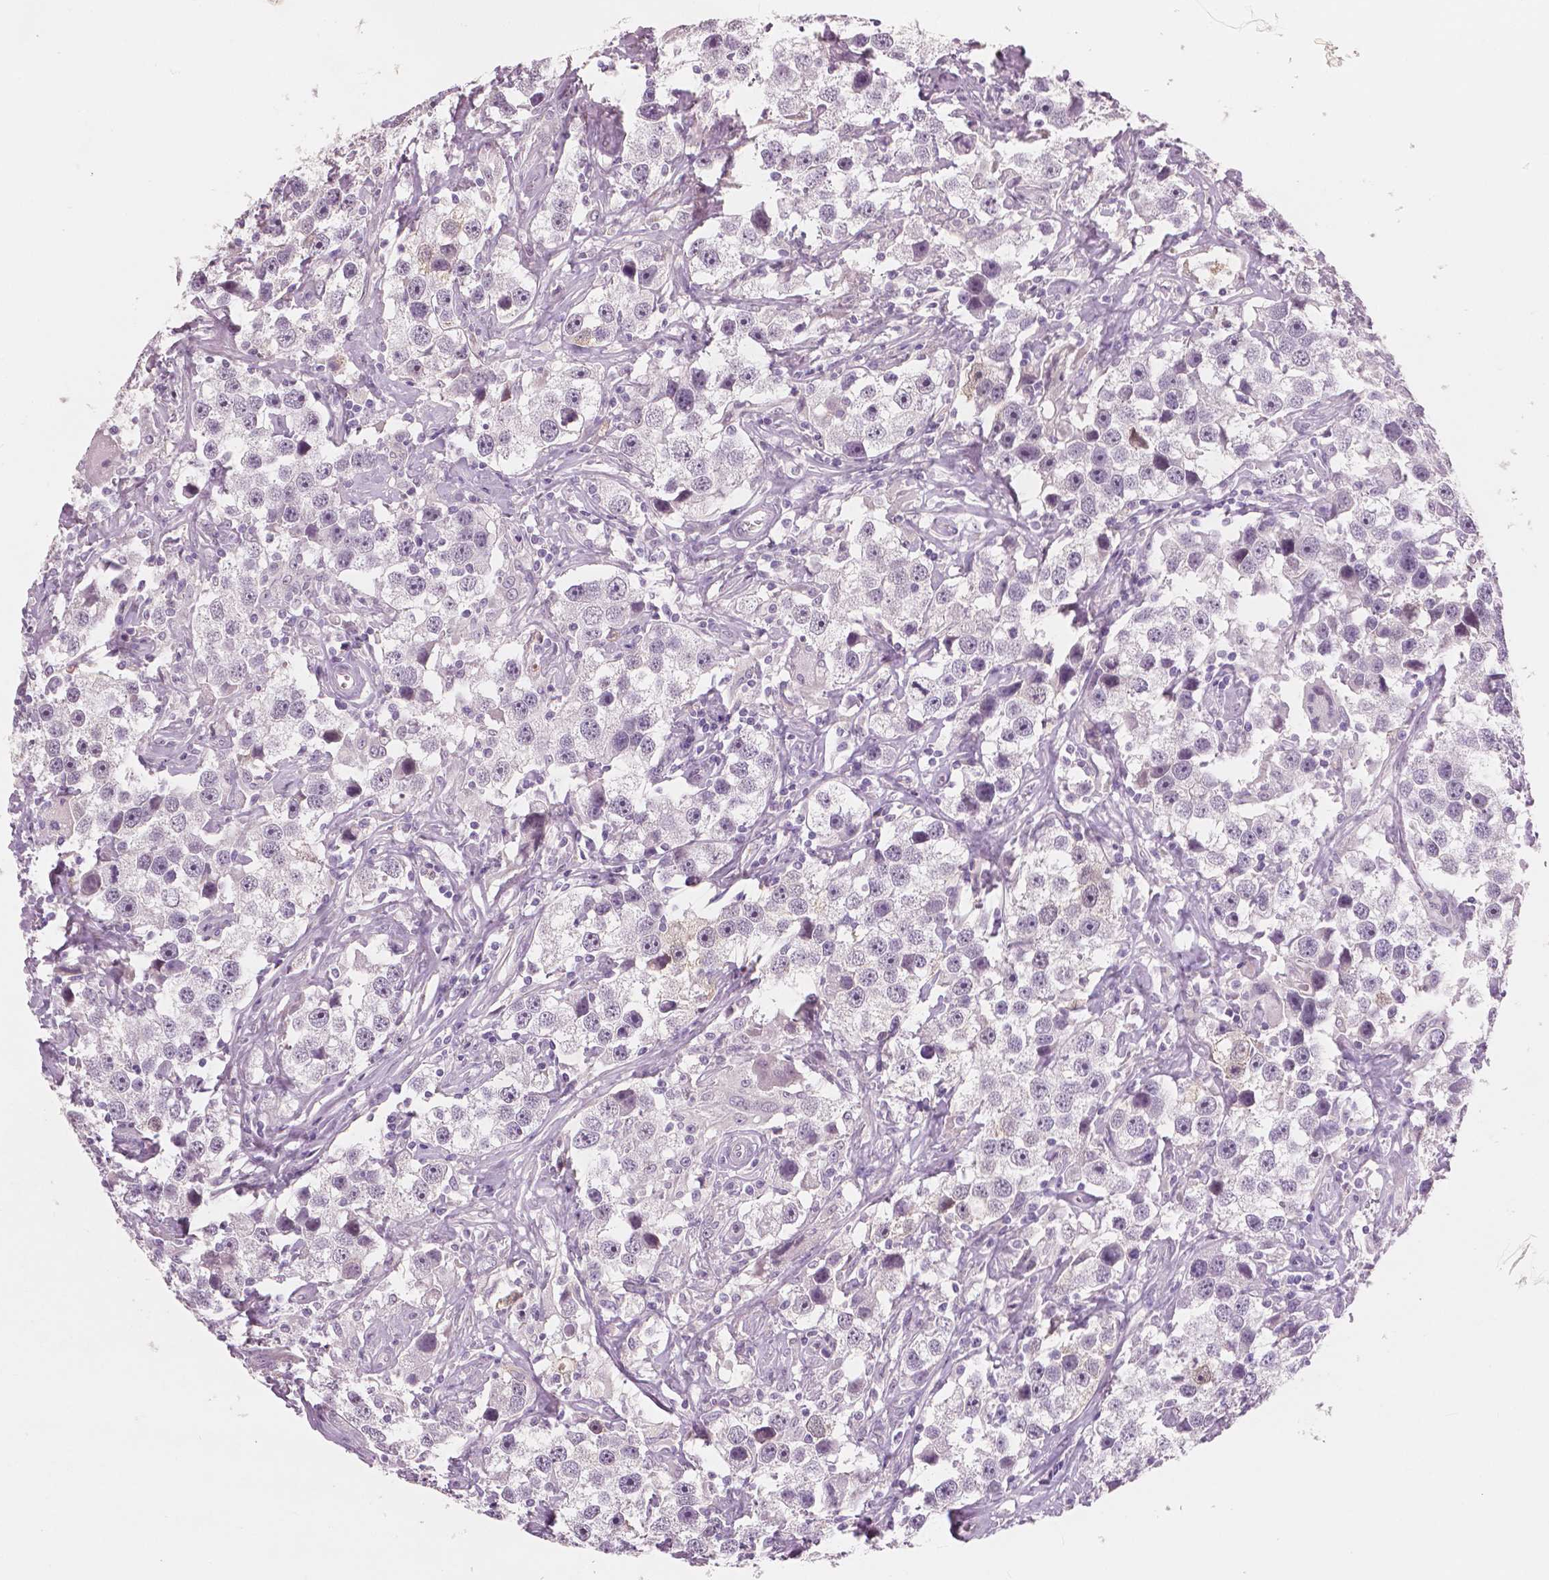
{"staining": {"intensity": "negative", "quantity": "none", "location": "none"}, "tissue": "testis cancer", "cell_type": "Tumor cells", "image_type": "cancer", "snomed": [{"axis": "morphology", "description": "Seminoma, NOS"}, {"axis": "topography", "description": "Testis"}], "caption": "Tumor cells show no significant protein positivity in seminoma (testis).", "gene": "NECAB1", "patient": {"sex": "male", "age": 49}}